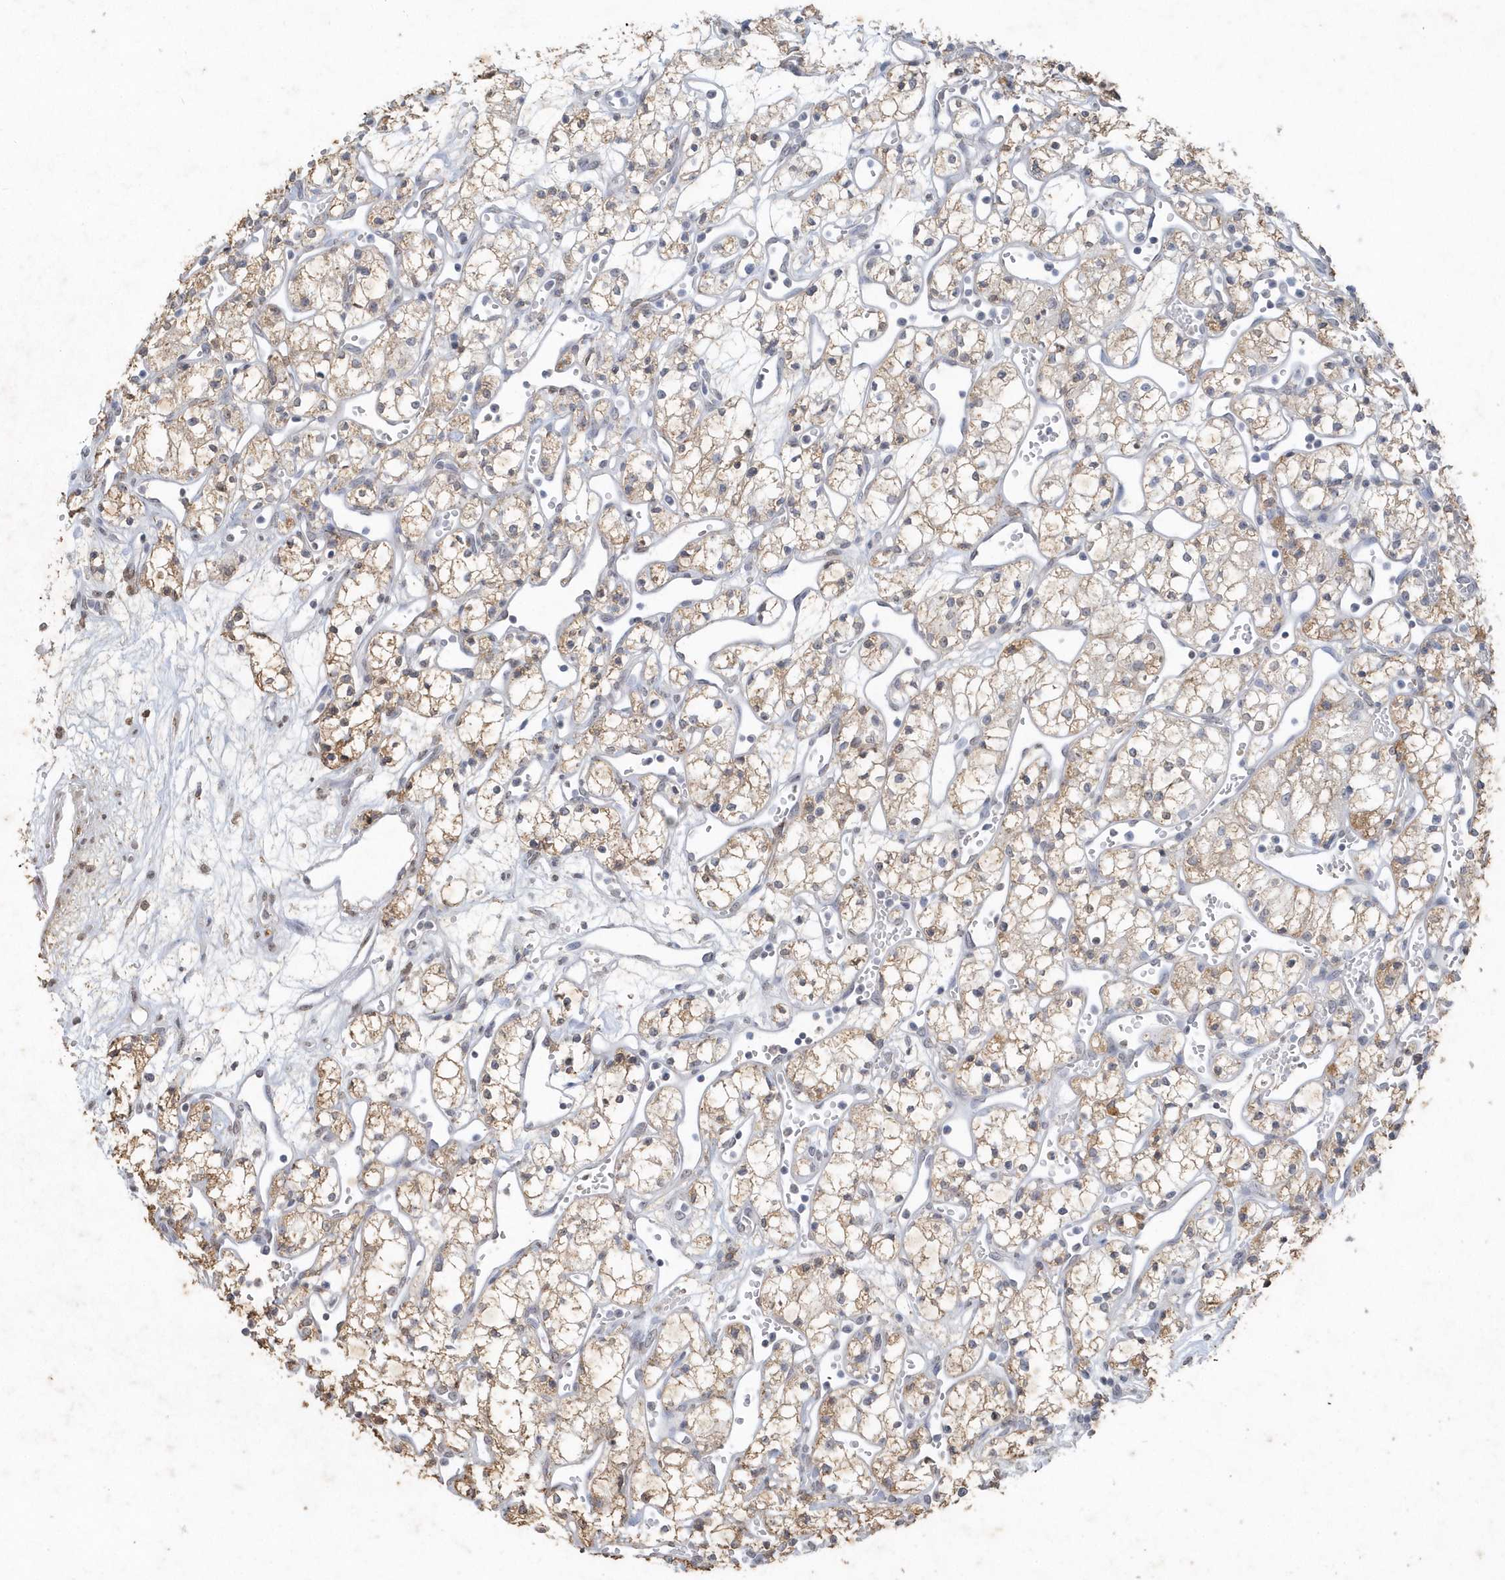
{"staining": {"intensity": "moderate", "quantity": "25%-75%", "location": "cytoplasmic/membranous"}, "tissue": "renal cancer", "cell_type": "Tumor cells", "image_type": "cancer", "snomed": [{"axis": "morphology", "description": "Adenocarcinoma, NOS"}, {"axis": "topography", "description": "Kidney"}], "caption": "This image displays immunohistochemistry (IHC) staining of human renal cancer, with medium moderate cytoplasmic/membranous staining in about 25%-75% of tumor cells.", "gene": "PDCD1", "patient": {"sex": "male", "age": 59}}